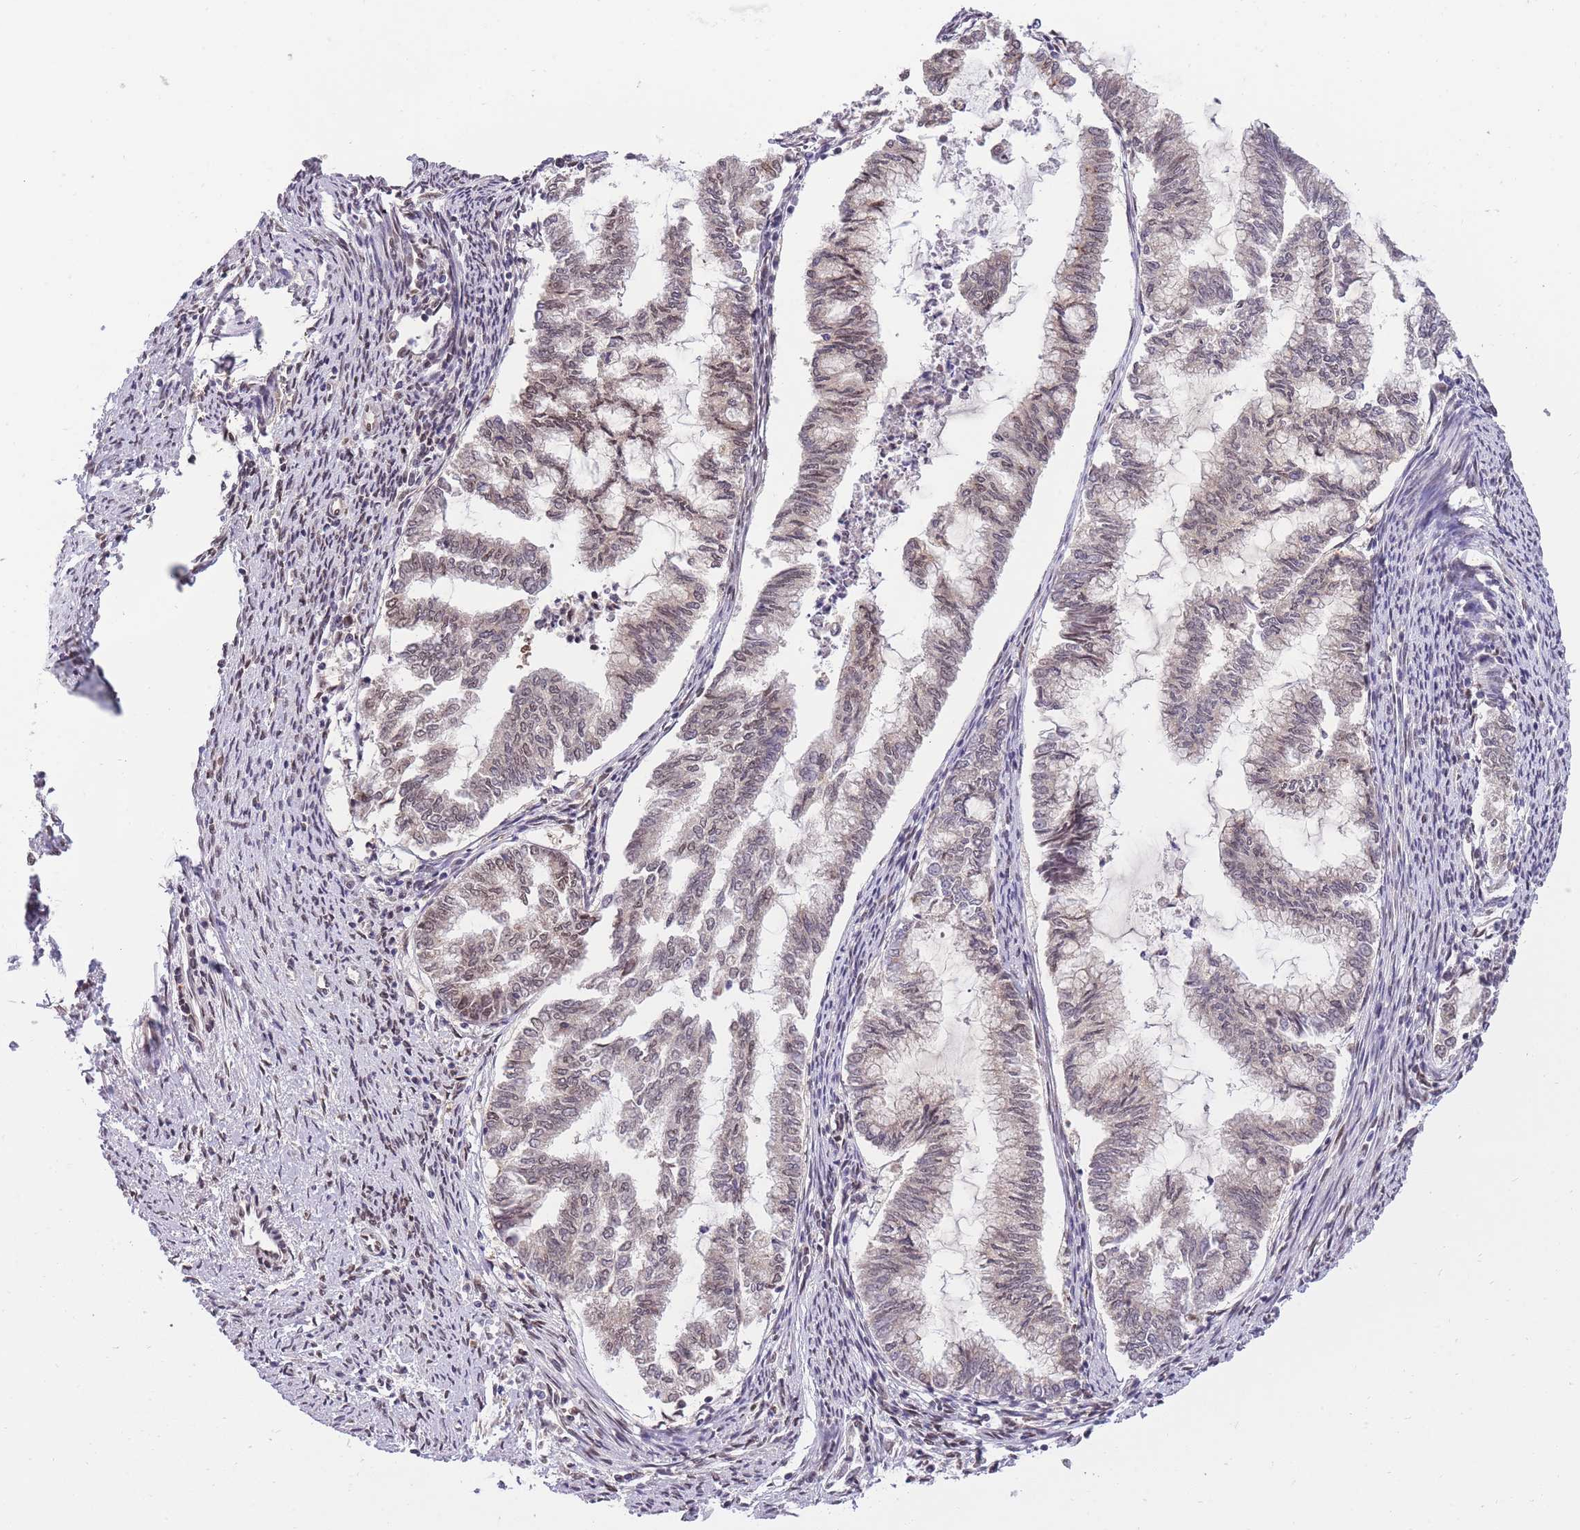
{"staining": {"intensity": "moderate", "quantity": "<25%", "location": "cytoplasmic/membranous,nuclear"}, "tissue": "endometrial cancer", "cell_type": "Tumor cells", "image_type": "cancer", "snomed": [{"axis": "morphology", "description": "Adenocarcinoma, NOS"}, {"axis": "topography", "description": "Endometrium"}], "caption": "A histopathology image of human adenocarcinoma (endometrial) stained for a protein shows moderate cytoplasmic/membranous and nuclear brown staining in tumor cells.", "gene": "CDIP1", "patient": {"sex": "female", "age": 79}}